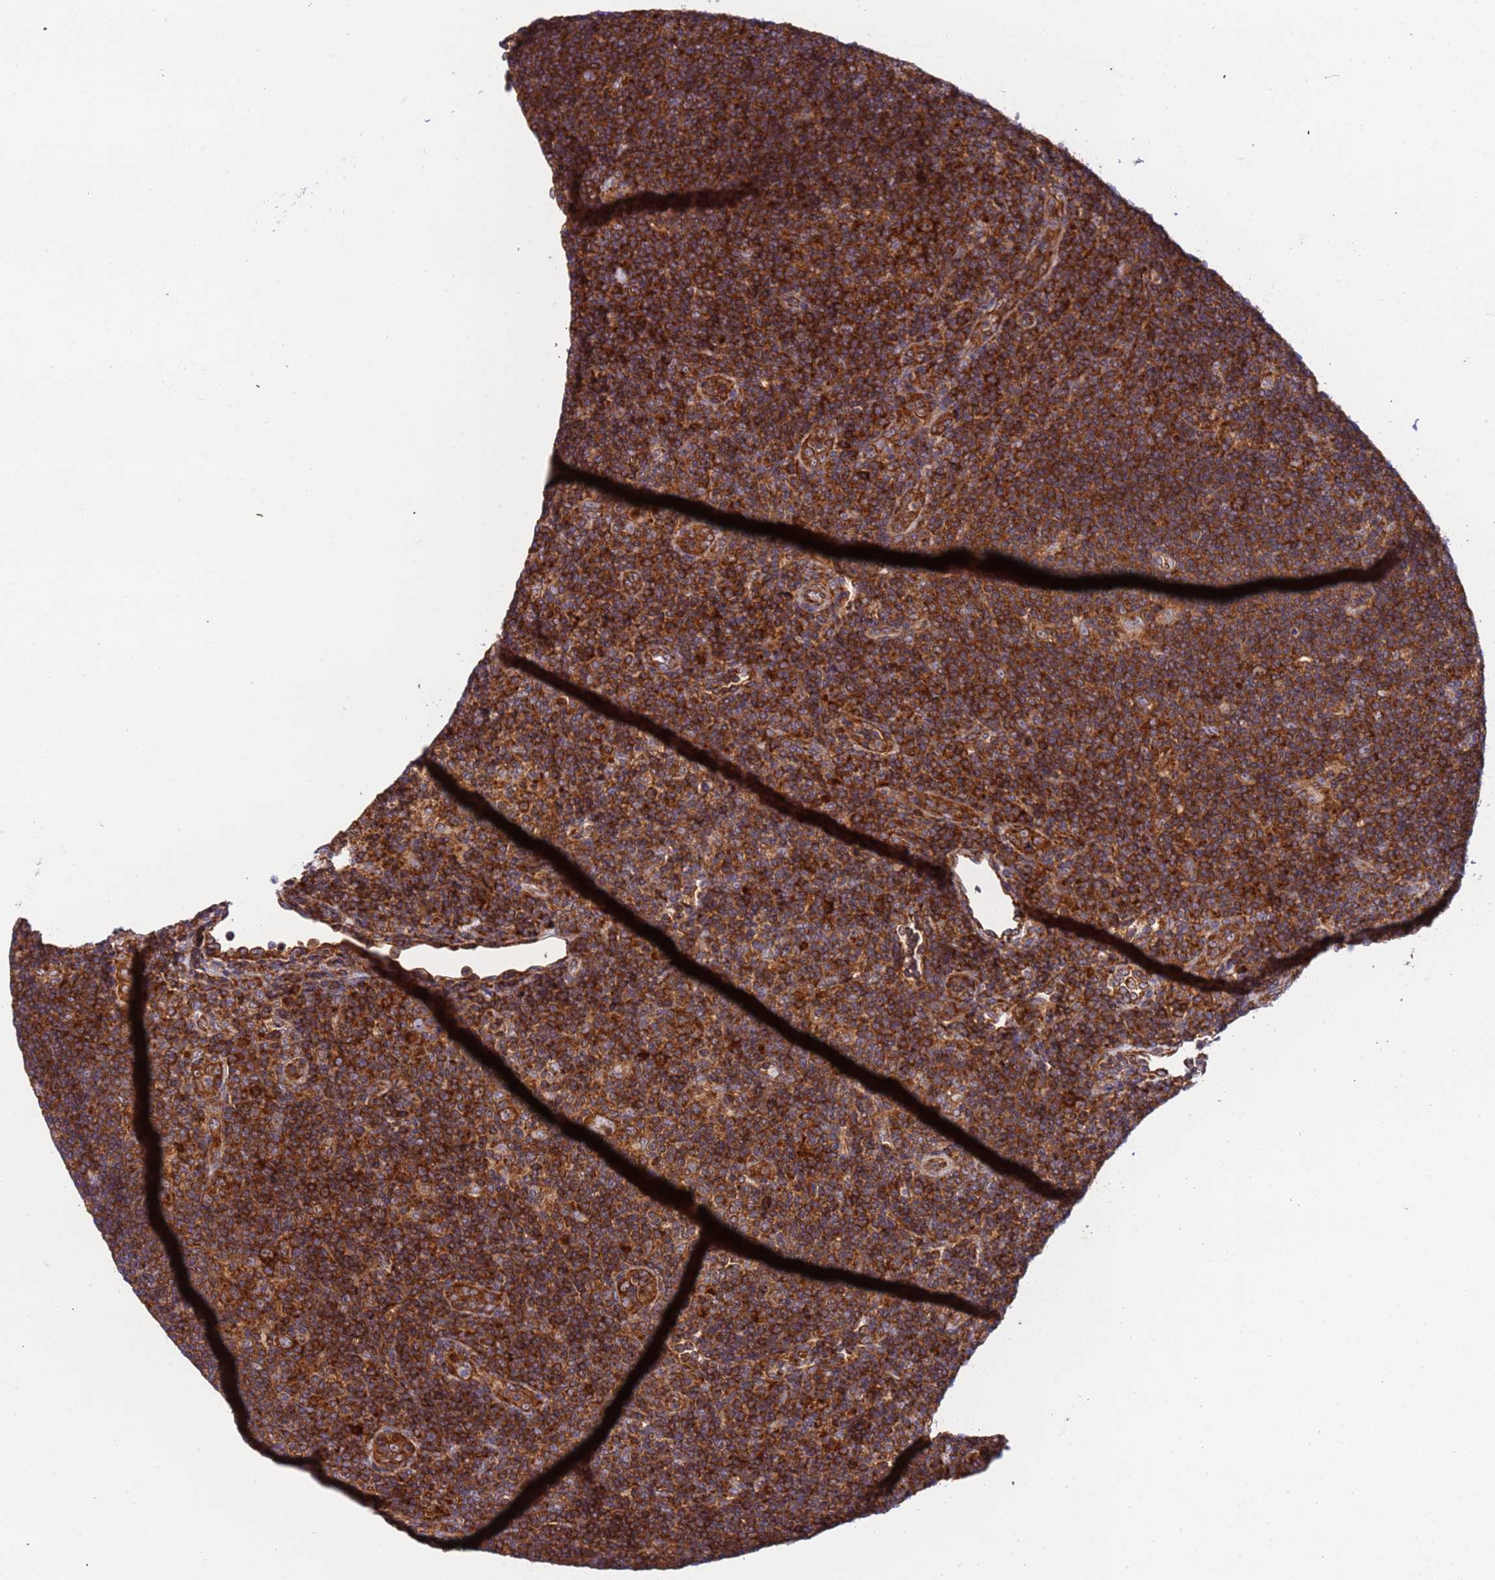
{"staining": {"intensity": "strong", "quantity": ">75%", "location": "cytoplasmic/membranous"}, "tissue": "lymphoma", "cell_type": "Tumor cells", "image_type": "cancer", "snomed": [{"axis": "morphology", "description": "Hodgkin's disease, NOS"}, {"axis": "topography", "description": "Lymph node"}], "caption": "An image of lymphoma stained for a protein displays strong cytoplasmic/membranous brown staining in tumor cells.", "gene": "RPL36", "patient": {"sex": "female", "age": 57}}